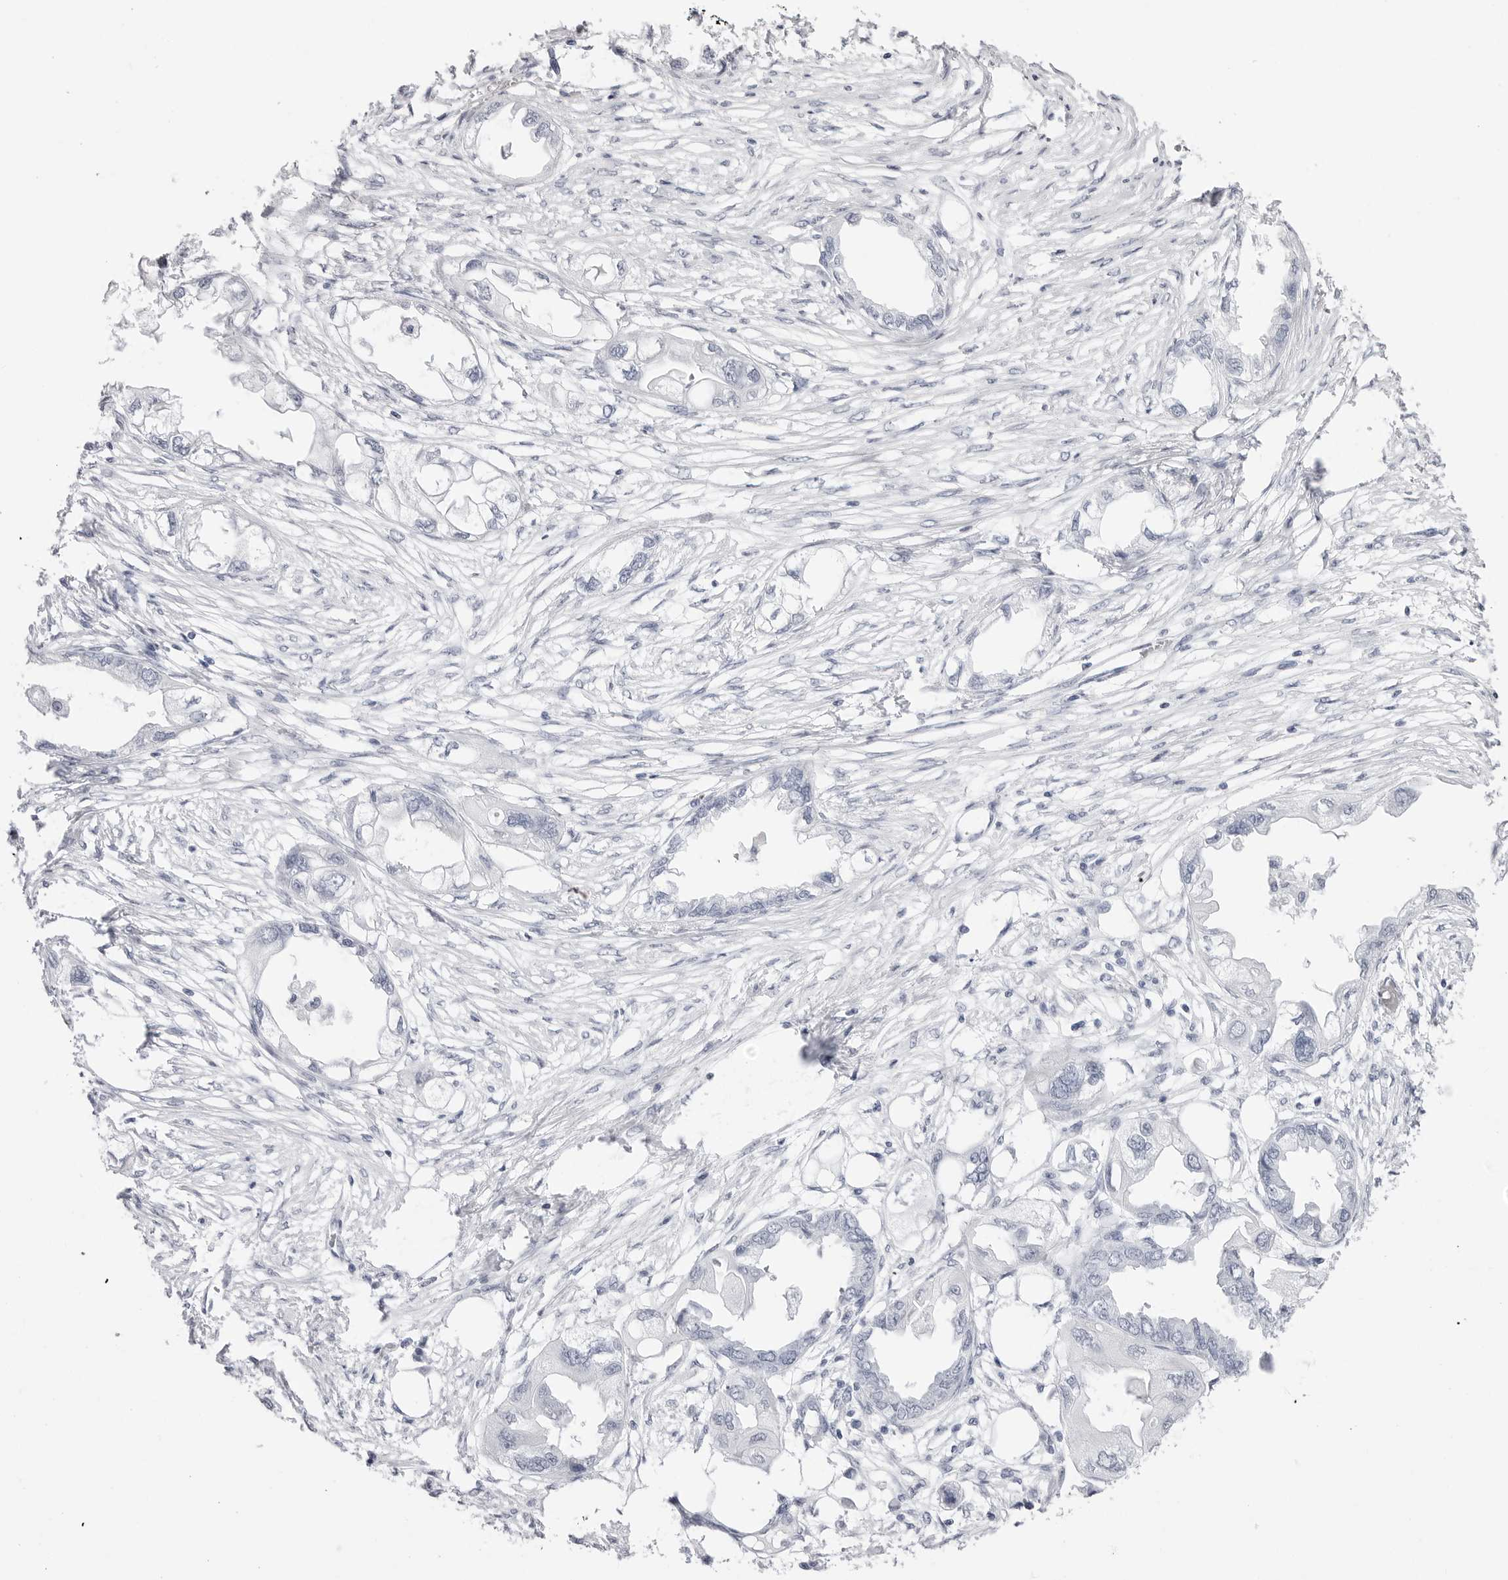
{"staining": {"intensity": "negative", "quantity": "none", "location": "none"}, "tissue": "endometrial cancer", "cell_type": "Tumor cells", "image_type": "cancer", "snomed": [{"axis": "morphology", "description": "Adenocarcinoma, NOS"}, {"axis": "morphology", "description": "Adenocarcinoma, metastatic, NOS"}, {"axis": "topography", "description": "Adipose tissue"}, {"axis": "topography", "description": "Endometrium"}], "caption": "This is a photomicrograph of IHC staining of endometrial metastatic adenocarcinoma, which shows no staining in tumor cells. Brightfield microscopy of immunohistochemistry (IHC) stained with DAB (3,3'-diaminobenzidine) (brown) and hematoxylin (blue), captured at high magnification.", "gene": "TSSK1B", "patient": {"sex": "female", "age": 67}}